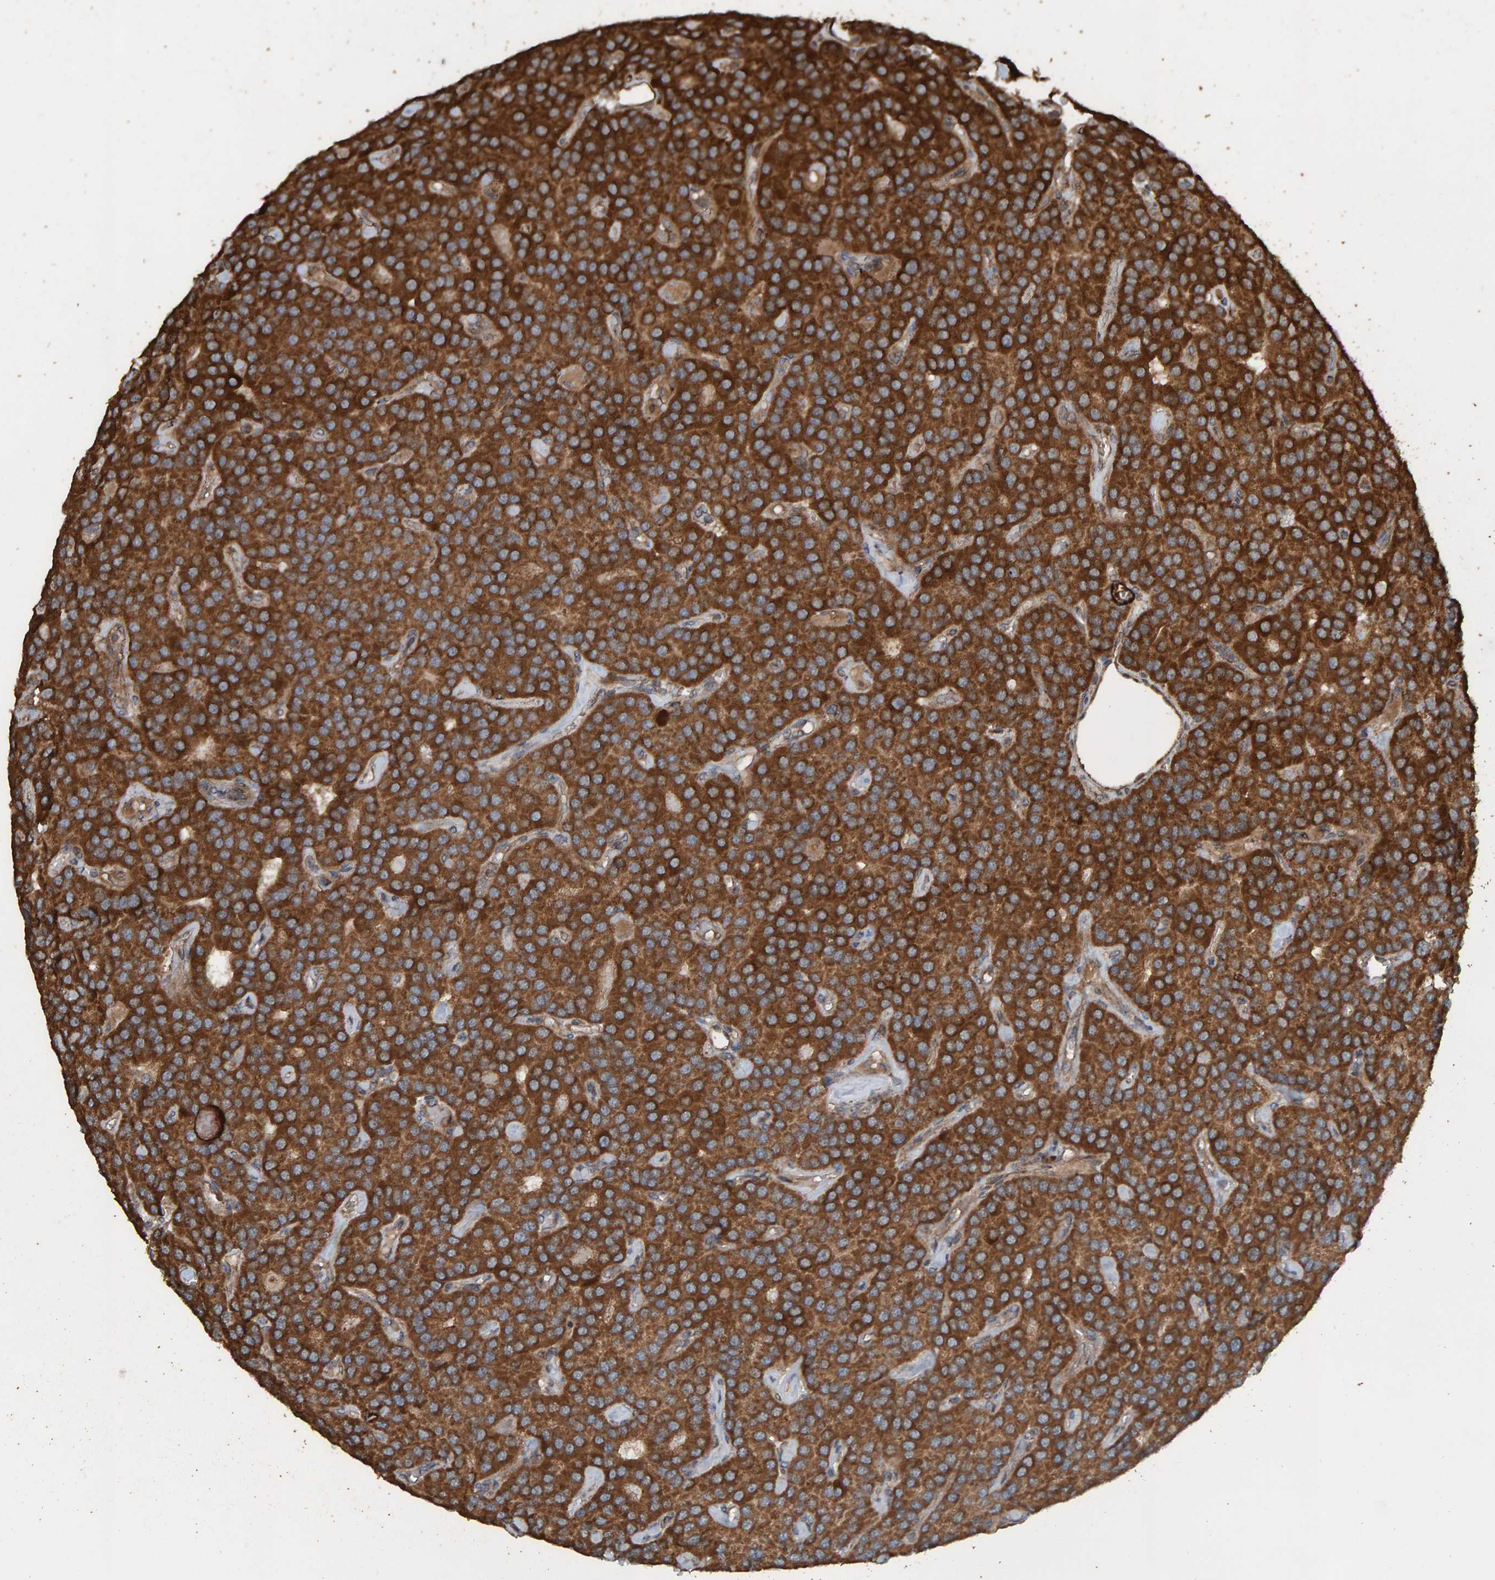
{"staining": {"intensity": "strong", "quantity": ">75%", "location": "cytoplasmic/membranous"}, "tissue": "parathyroid gland", "cell_type": "Glandular cells", "image_type": "normal", "snomed": [{"axis": "morphology", "description": "Normal tissue, NOS"}, {"axis": "morphology", "description": "Adenoma, NOS"}, {"axis": "topography", "description": "Parathyroid gland"}], "caption": "DAB (3,3'-diaminobenzidine) immunohistochemical staining of normal human parathyroid gland demonstrates strong cytoplasmic/membranous protein positivity in approximately >75% of glandular cells.", "gene": "DUS1L", "patient": {"sex": "female", "age": 86}}